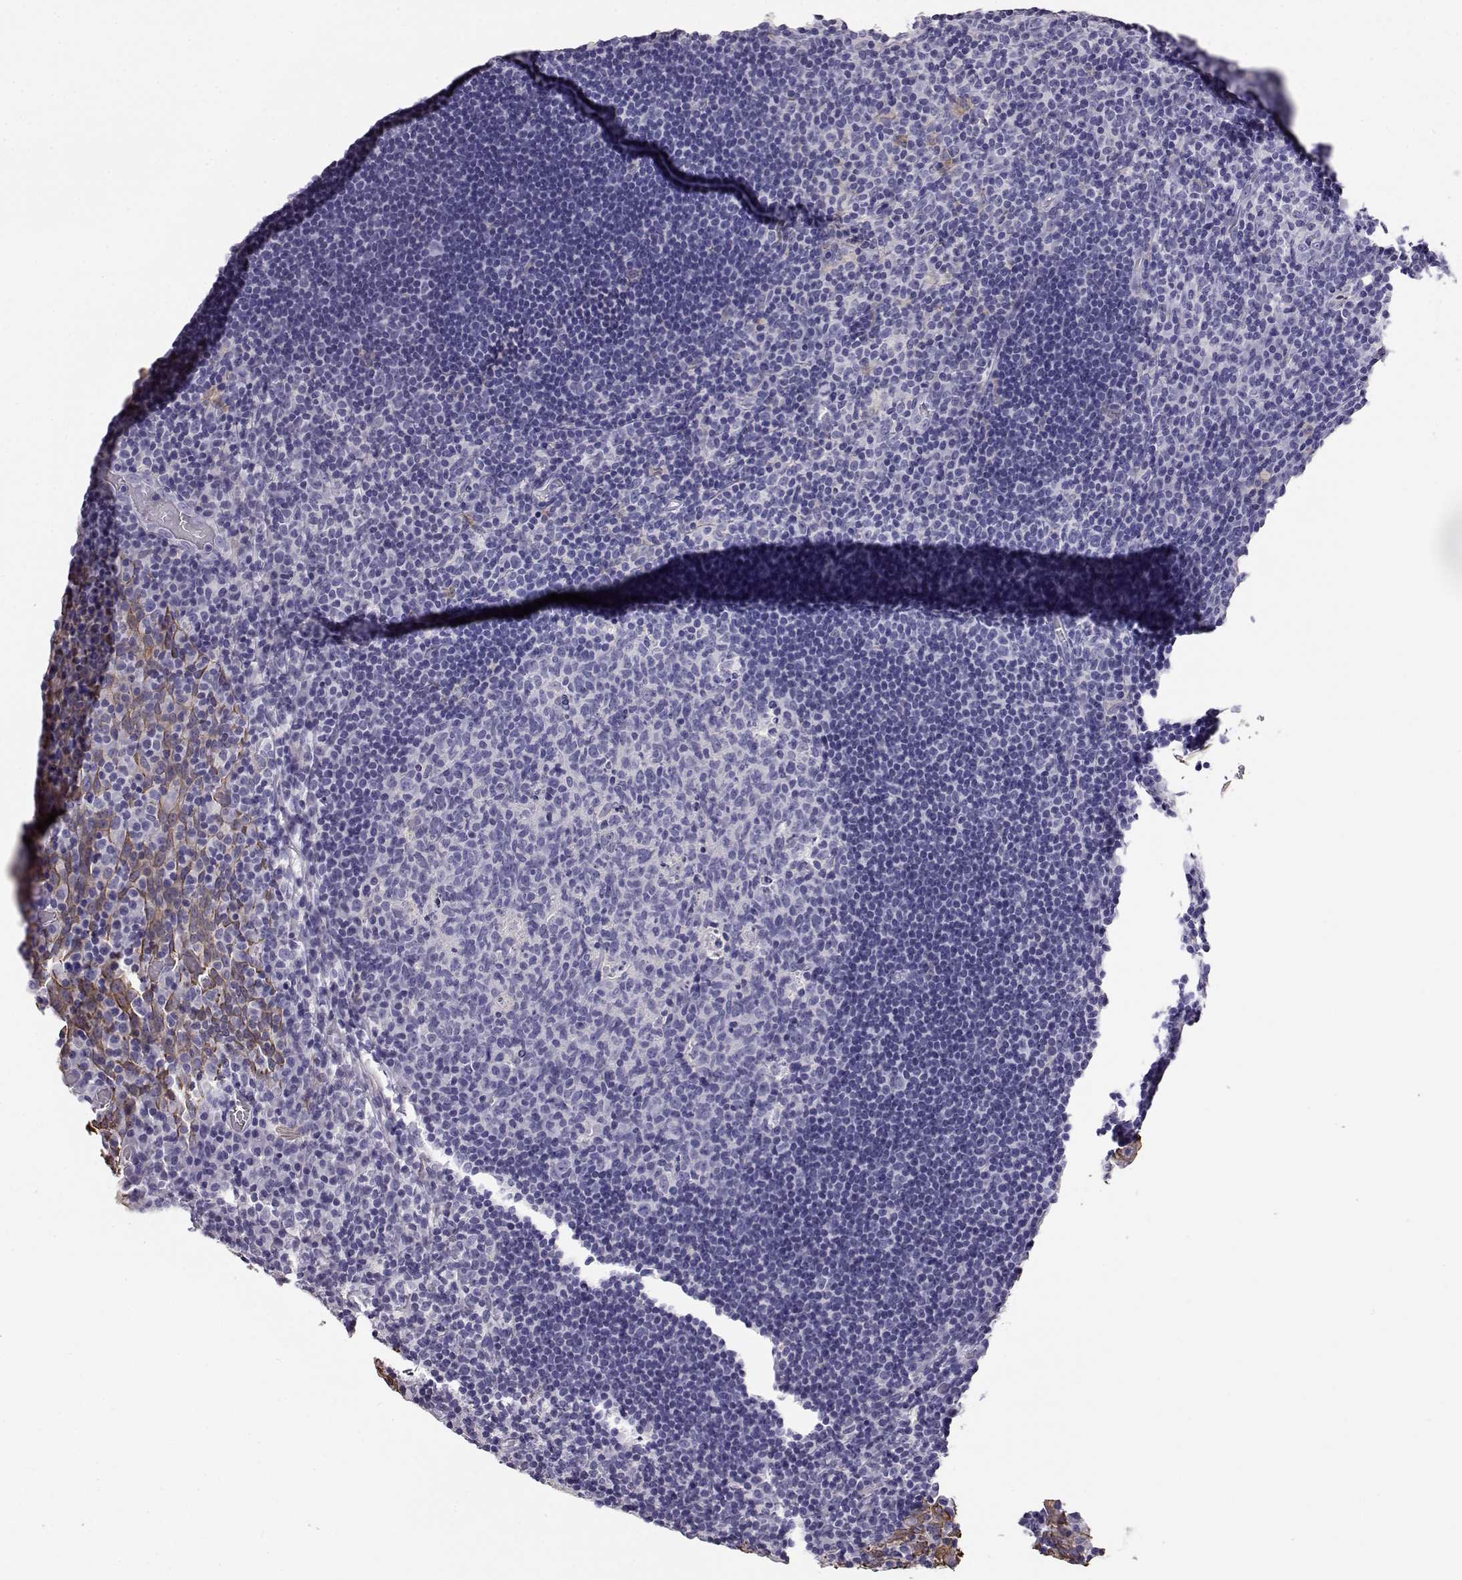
{"staining": {"intensity": "negative", "quantity": "none", "location": "none"}, "tissue": "tonsil", "cell_type": "Germinal center cells", "image_type": "normal", "snomed": [{"axis": "morphology", "description": "Normal tissue, NOS"}, {"axis": "topography", "description": "Tonsil"}], "caption": "IHC photomicrograph of unremarkable tonsil: tonsil stained with DAB (3,3'-diaminobenzidine) exhibits no significant protein positivity in germinal center cells. The staining is performed using DAB (3,3'-diaminobenzidine) brown chromogen with nuclei counter-stained in using hematoxylin.", "gene": "AKR1B1", "patient": {"sex": "male", "age": 17}}